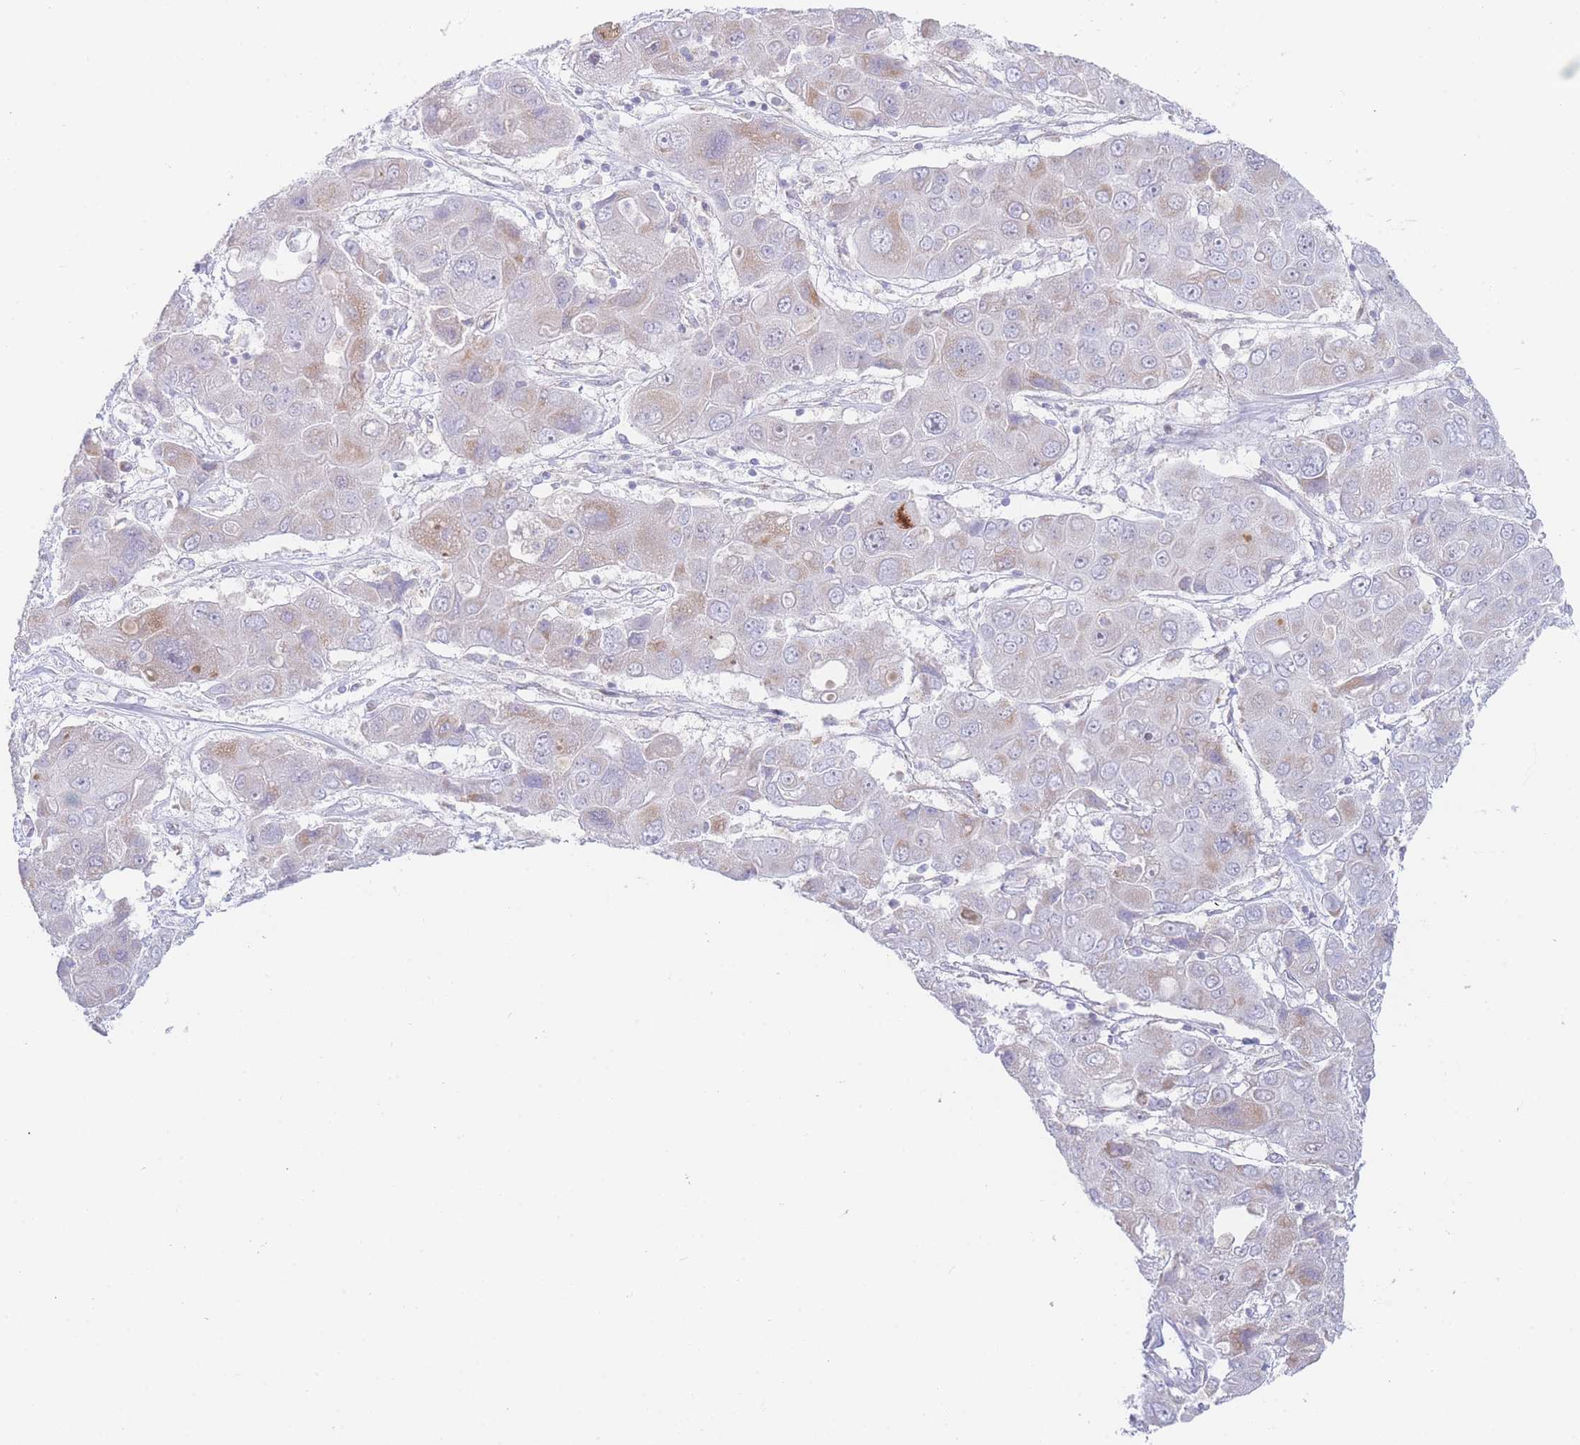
{"staining": {"intensity": "weak", "quantity": "<25%", "location": "cytoplasmic/membranous"}, "tissue": "liver cancer", "cell_type": "Tumor cells", "image_type": "cancer", "snomed": [{"axis": "morphology", "description": "Cholangiocarcinoma"}, {"axis": "topography", "description": "Liver"}], "caption": "This is an immunohistochemistry micrograph of human liver cancer (cholangiocarcinoma). There is no staining in tumor cells.", "gene": "GPAM", "patient": {"sex": "male", "age": 67}}